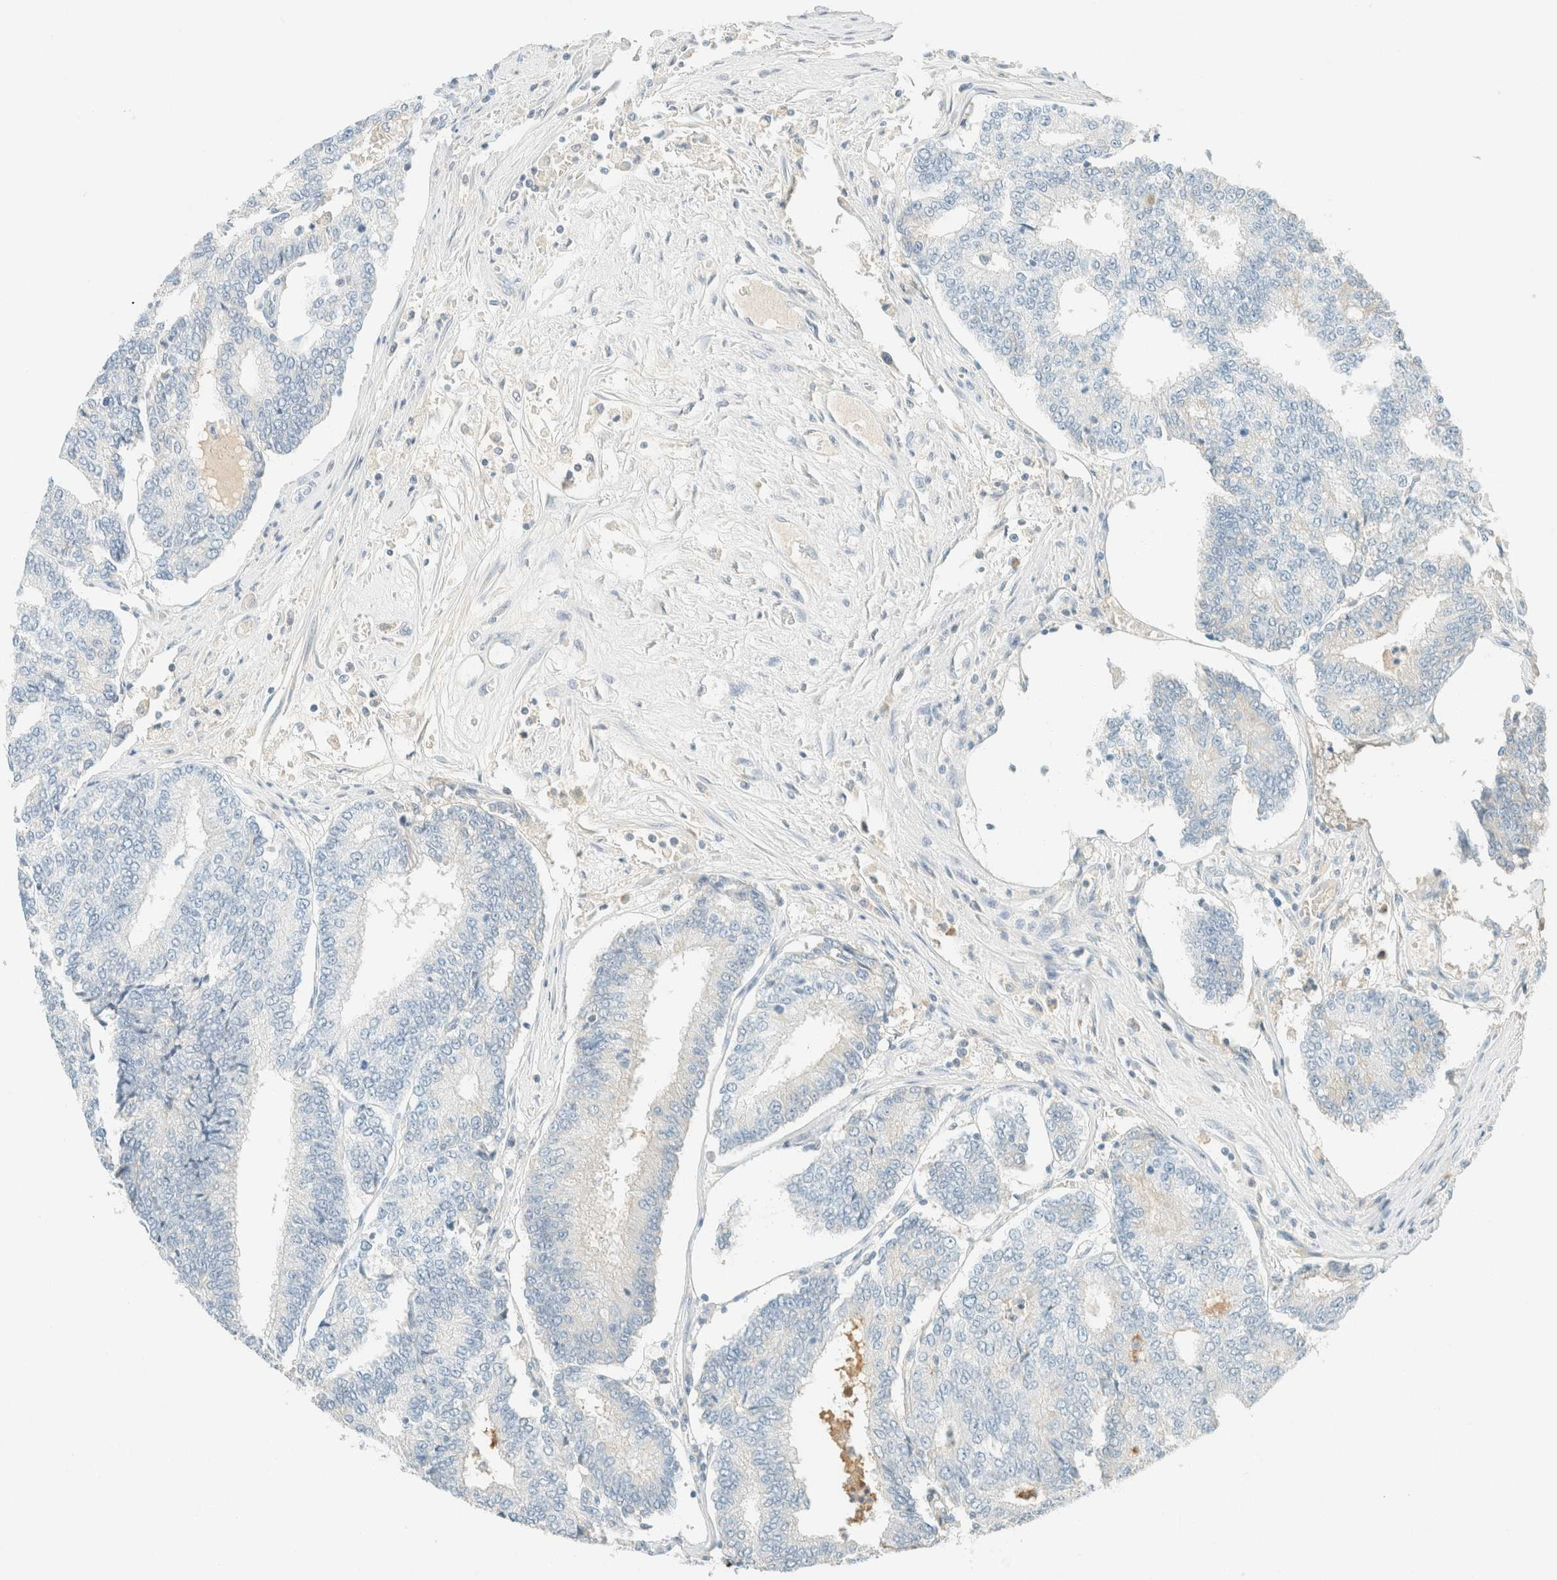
{"staining": {"intensity": "negative", "quantity": "none", "location": "none"}, "tissue": "prostate cancer", "cell_type": "Tumor cells", "image_type": "cancer", "snomed": [{"axis": "morphology", "description": "Normal tissue, NOS"}, {"axis": "morphology", "description": "Adenocarcinoma, High grade"}, {"axis": "topography", "description": "Prostate"}, {"axis": "topography", "description": "Seminal veicle"}], "caption": "A histopathology image of human prostate adenocarcinoma (high-grade) is negative for staining in tumor cells.", "gene": "GPA33", "patient": {"sex": "male", "age": 55}}